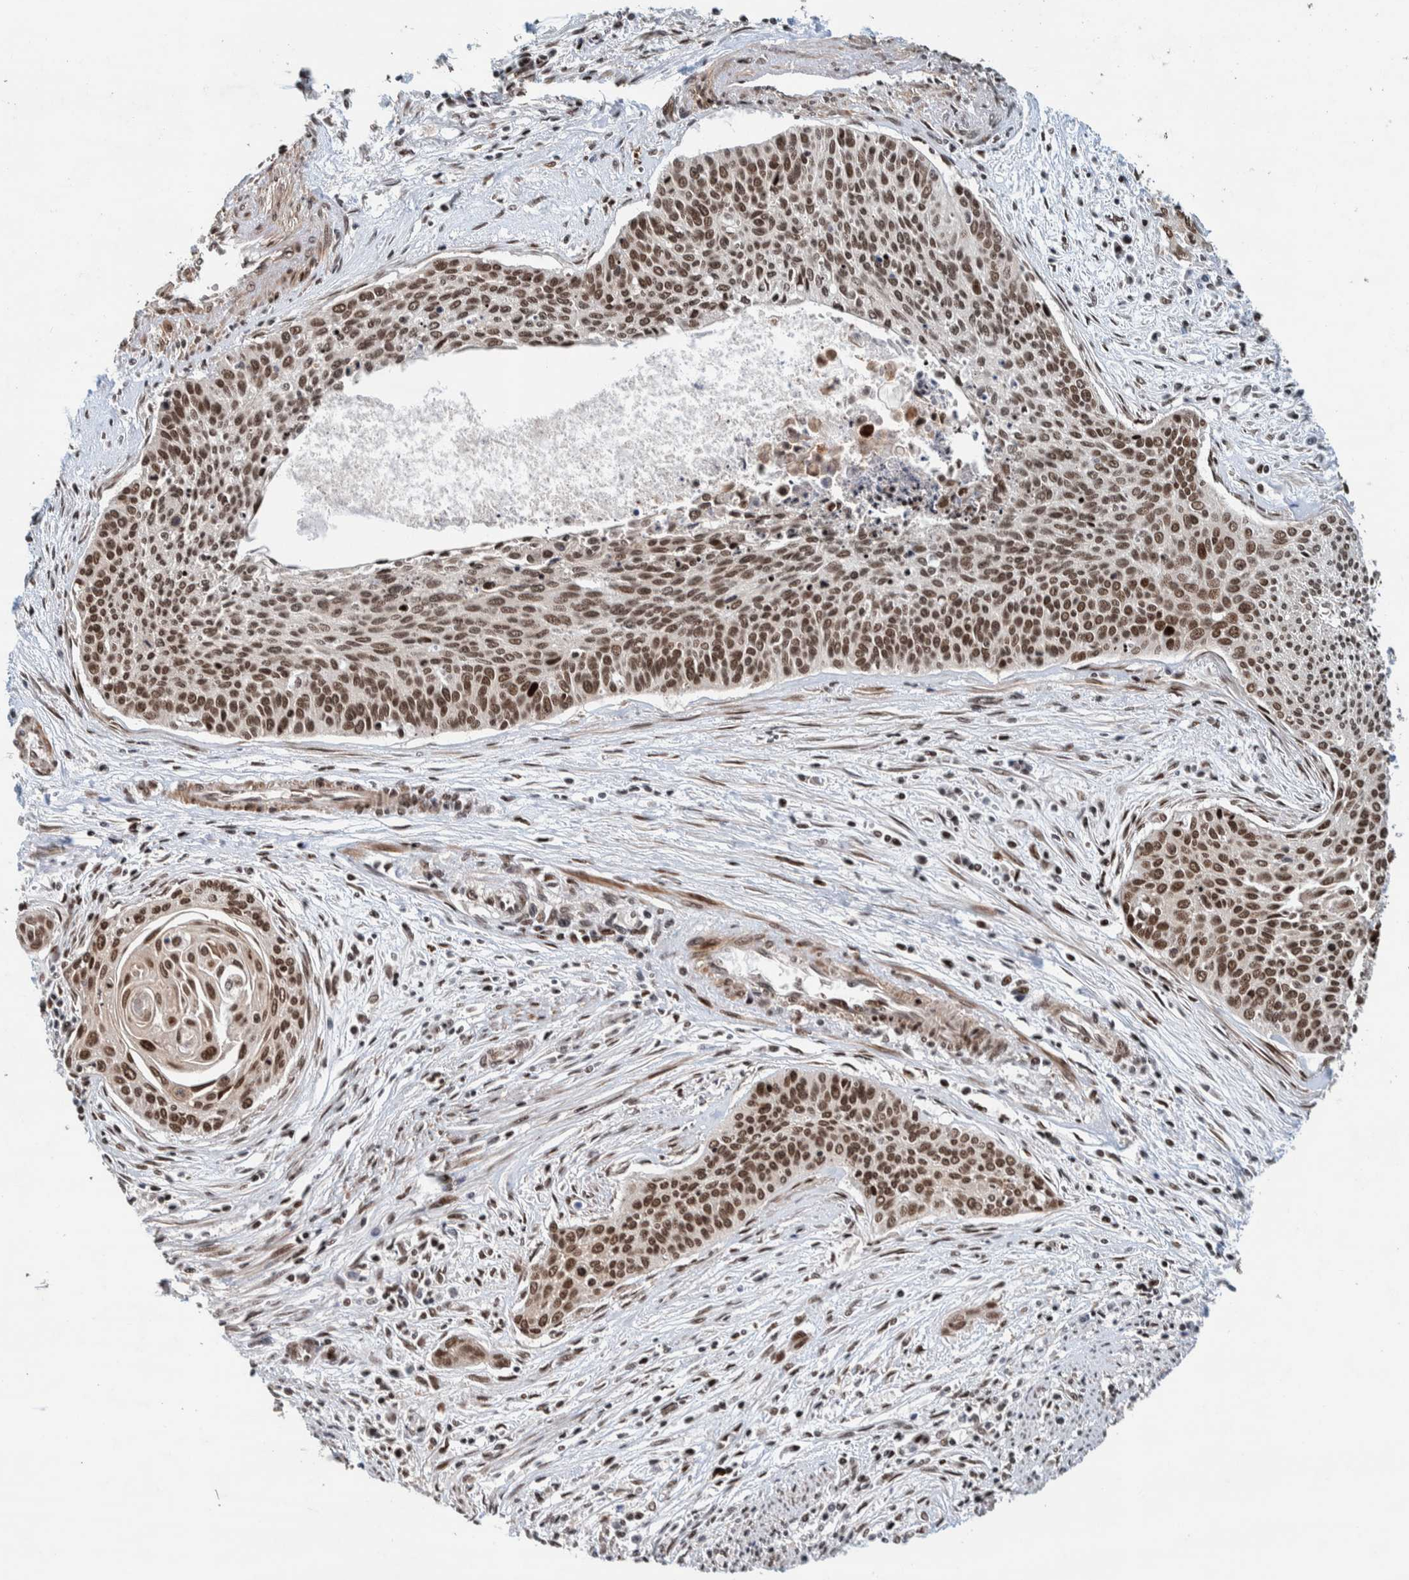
{"staining": {"intensity": "moderate", "quantity": ">75%", "location": "nuclear"}, "tissue": "cervical cancer", "cell_type": "Tumor cells", "image_type": "cancer", "snomed": [{"axis": "morphology", "description": "Squamous cell carcinoma, NOS"}, {"axis": "topography", "description": "Cervix"}], "caption": "A high-resolution image shows IHC staining of squamous cell carcinoma (cervical), which demonstrates moderate nuclear positivity in about >75% of tumor cells.", "gene": "CHD4", "patient": {"sex": "female", "age": 55}}